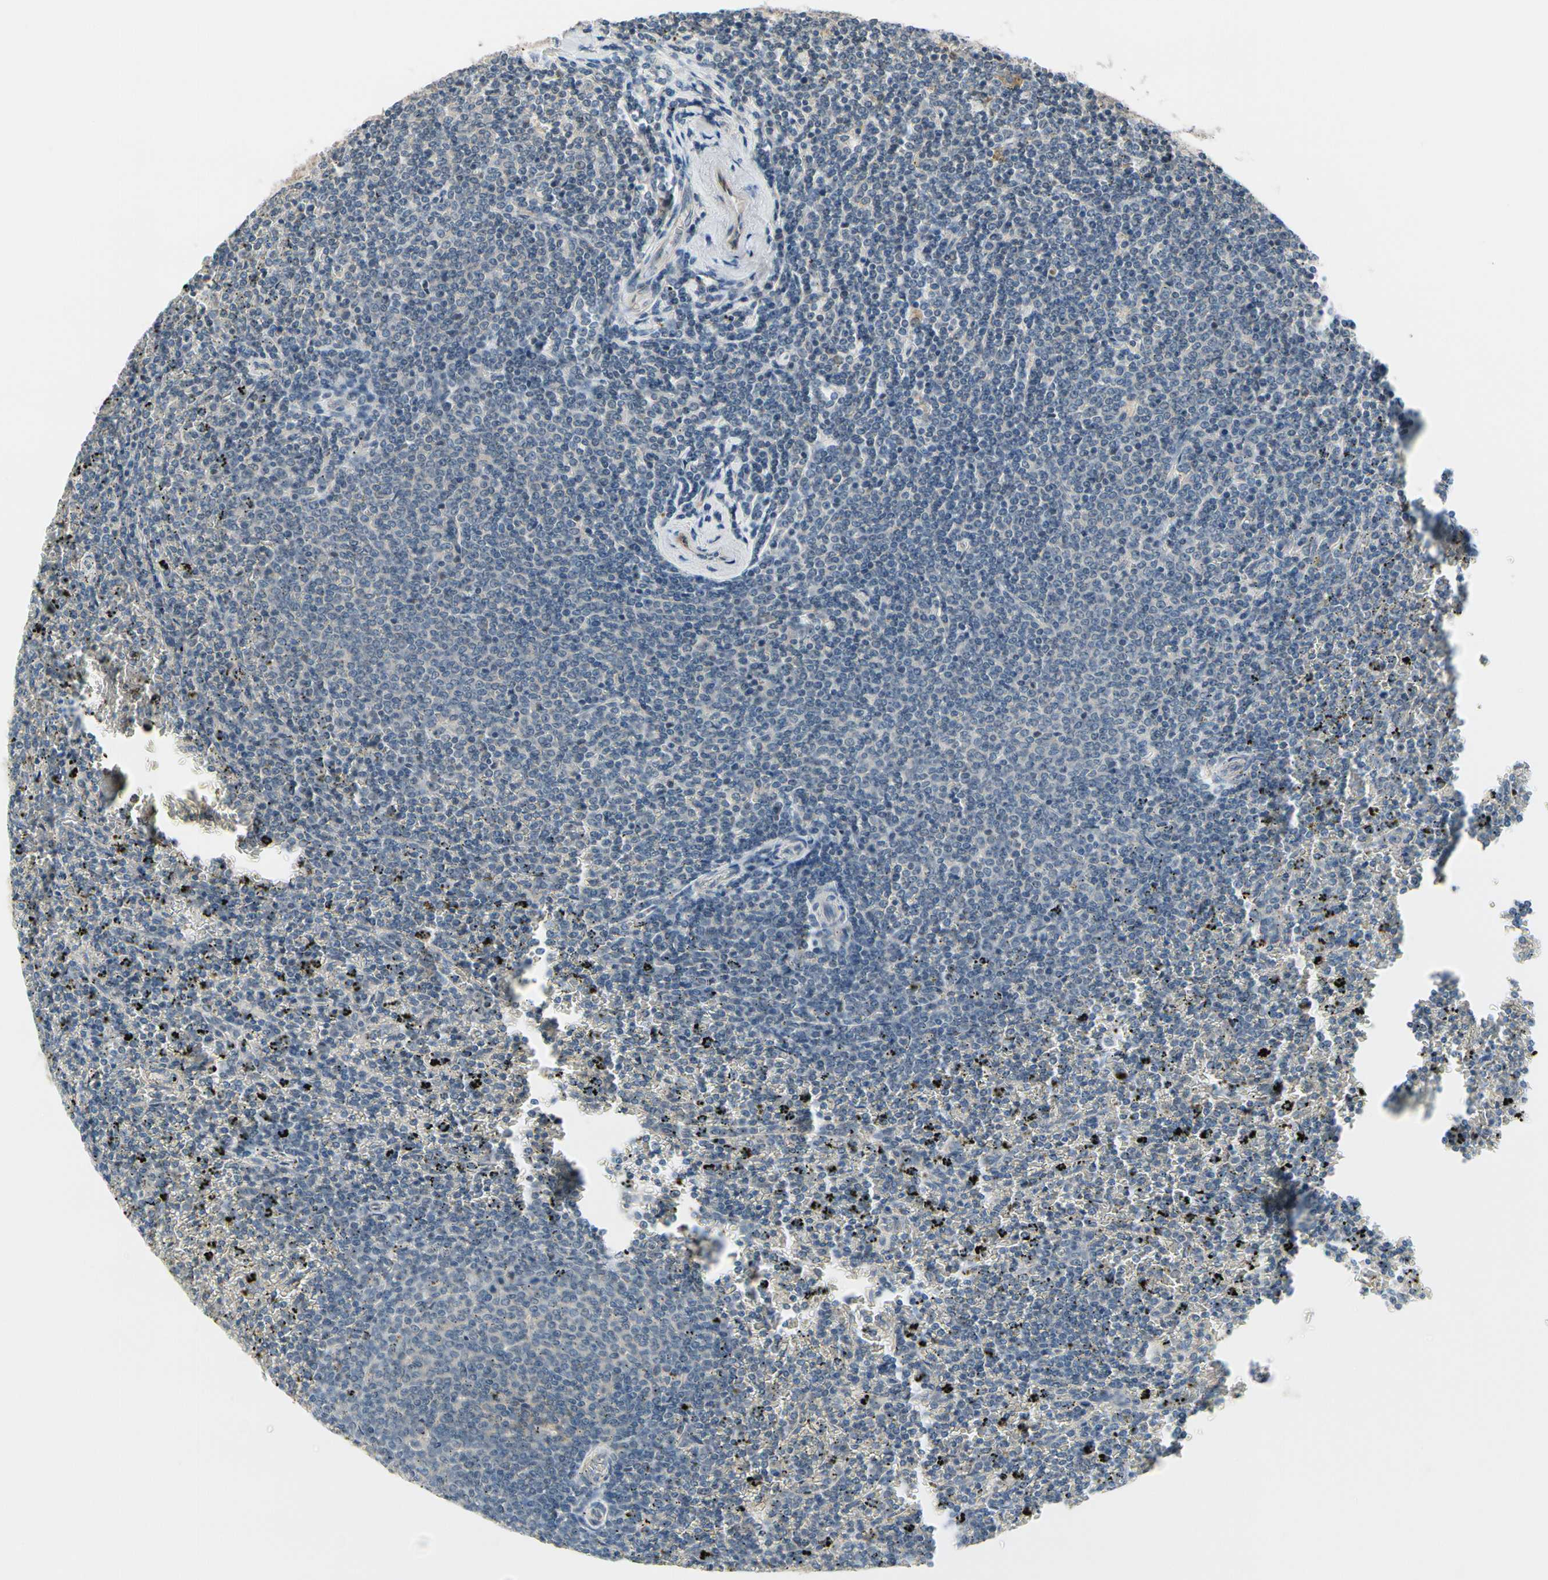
{"staining": {"intensity": "negative", "quantity": "none", "location": "none"}, "tissue": "lymphoma", "cell_type": "Tumor cells", "image_type": "cancer", "snomed": [{"axis": "morphology", "description": "Malignant lymphoma, non-Hodgkin's type, Low grade"}, {"axis": "topography", "description": "Spleen"}], "caption": "Immunohistochemistry (IHC) of lymphoma shows no expression in tumor cells. (Stains: DAB (3,3'-diaminobenzidine) immunohistochemistry (IHC) with hematoxylin counter stain, Microscopy: brightfield microscopy at high magnification).", "gene": "SLC27A6", "patient": {"sex": "female", "age": 77}}